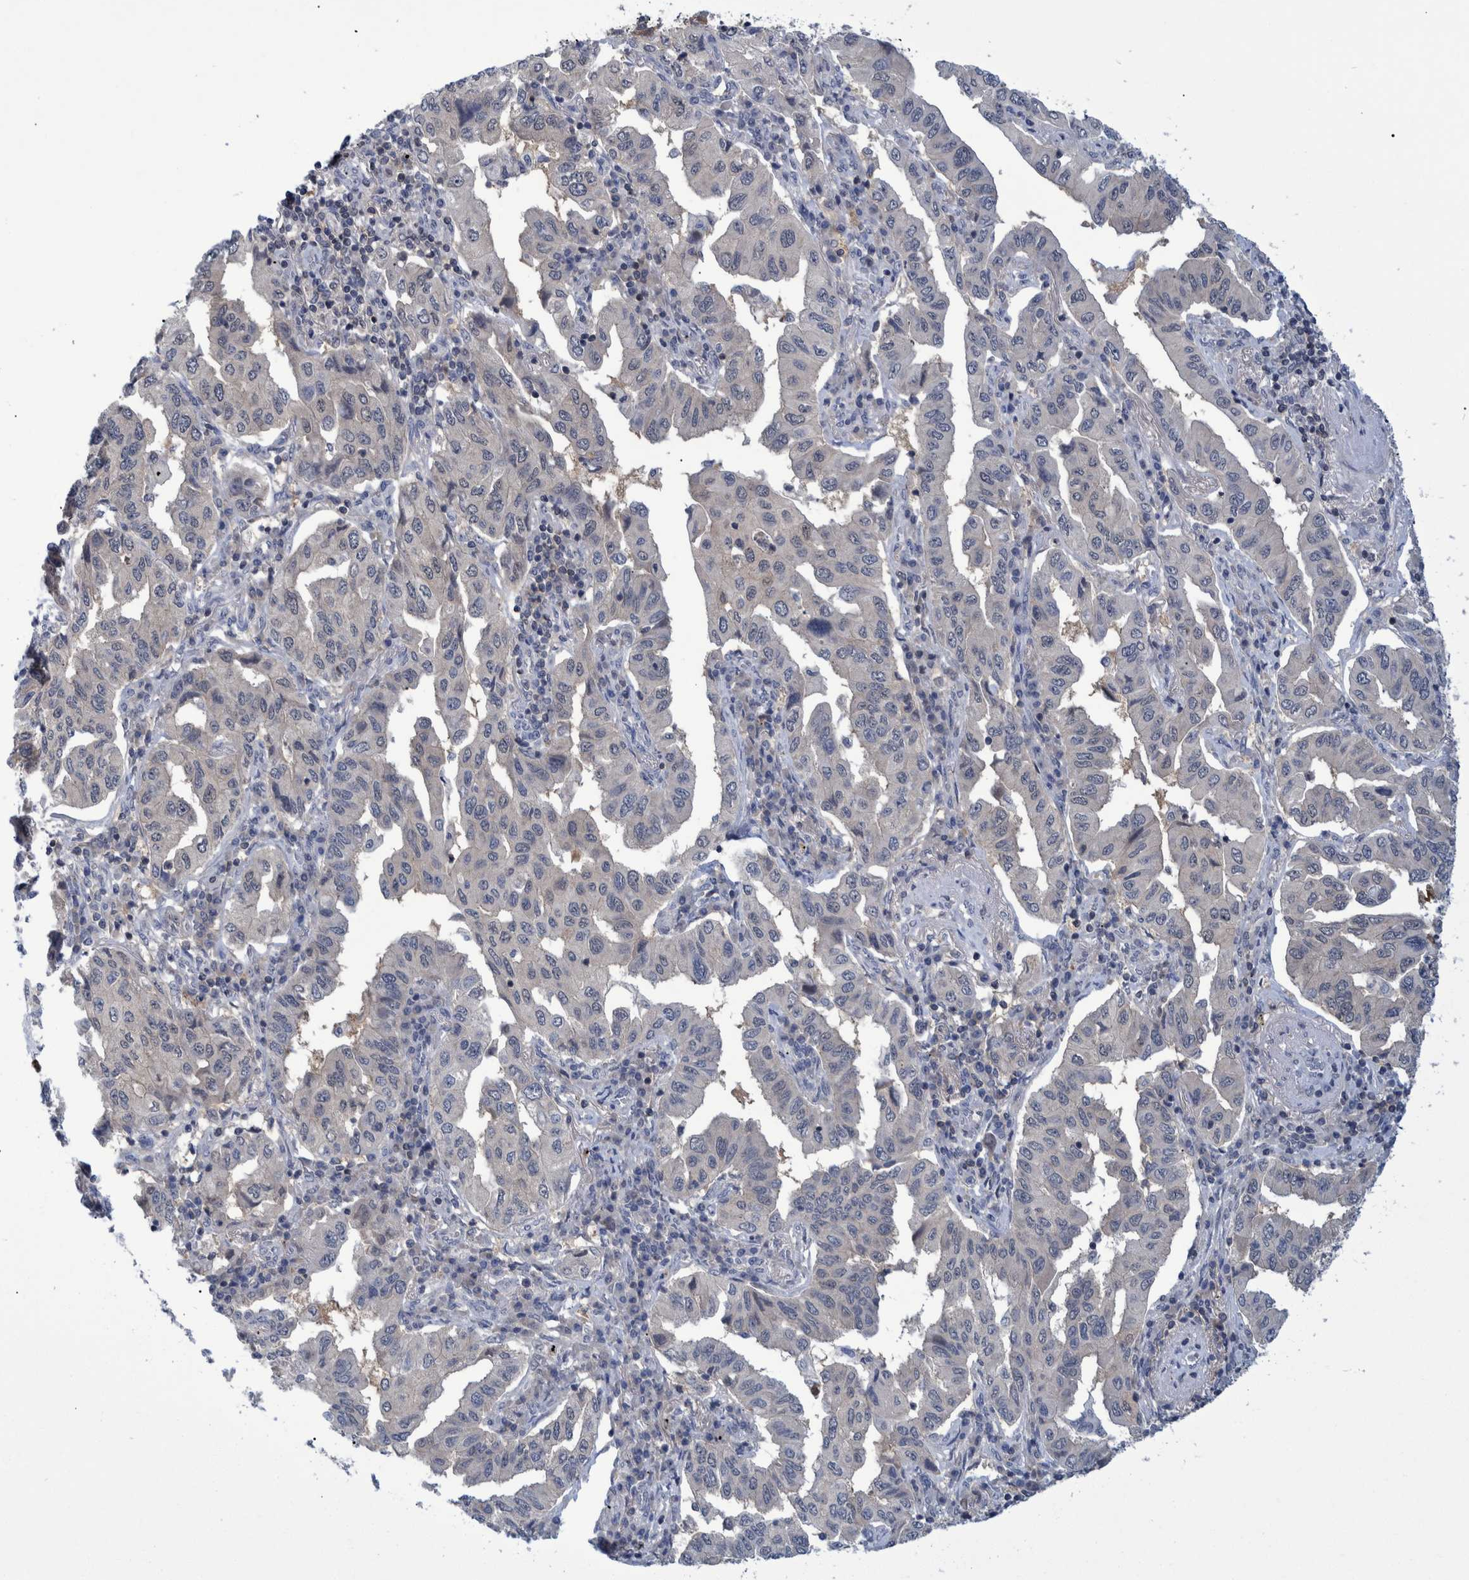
{"staining": {"intensity": "weak", "quantity": "<25%", "location": "cytoplasmic/membranous"}, "tissue": "lung cancer", "cell_type": "Tumor cells", "image_type": "cancer", "snomed": [{"axis": "morphology", "description": "Adenocarcinoma, NOS"}, {"axis": "topography", "description": "Lung"}], "caption": "This is an immunohistochemistry photomicrograph of human adenocarcinoma (lung). There is no staining in tumor cells.", "gene": "PCYT2", "patient": {"sex": "female", "age": 65}}